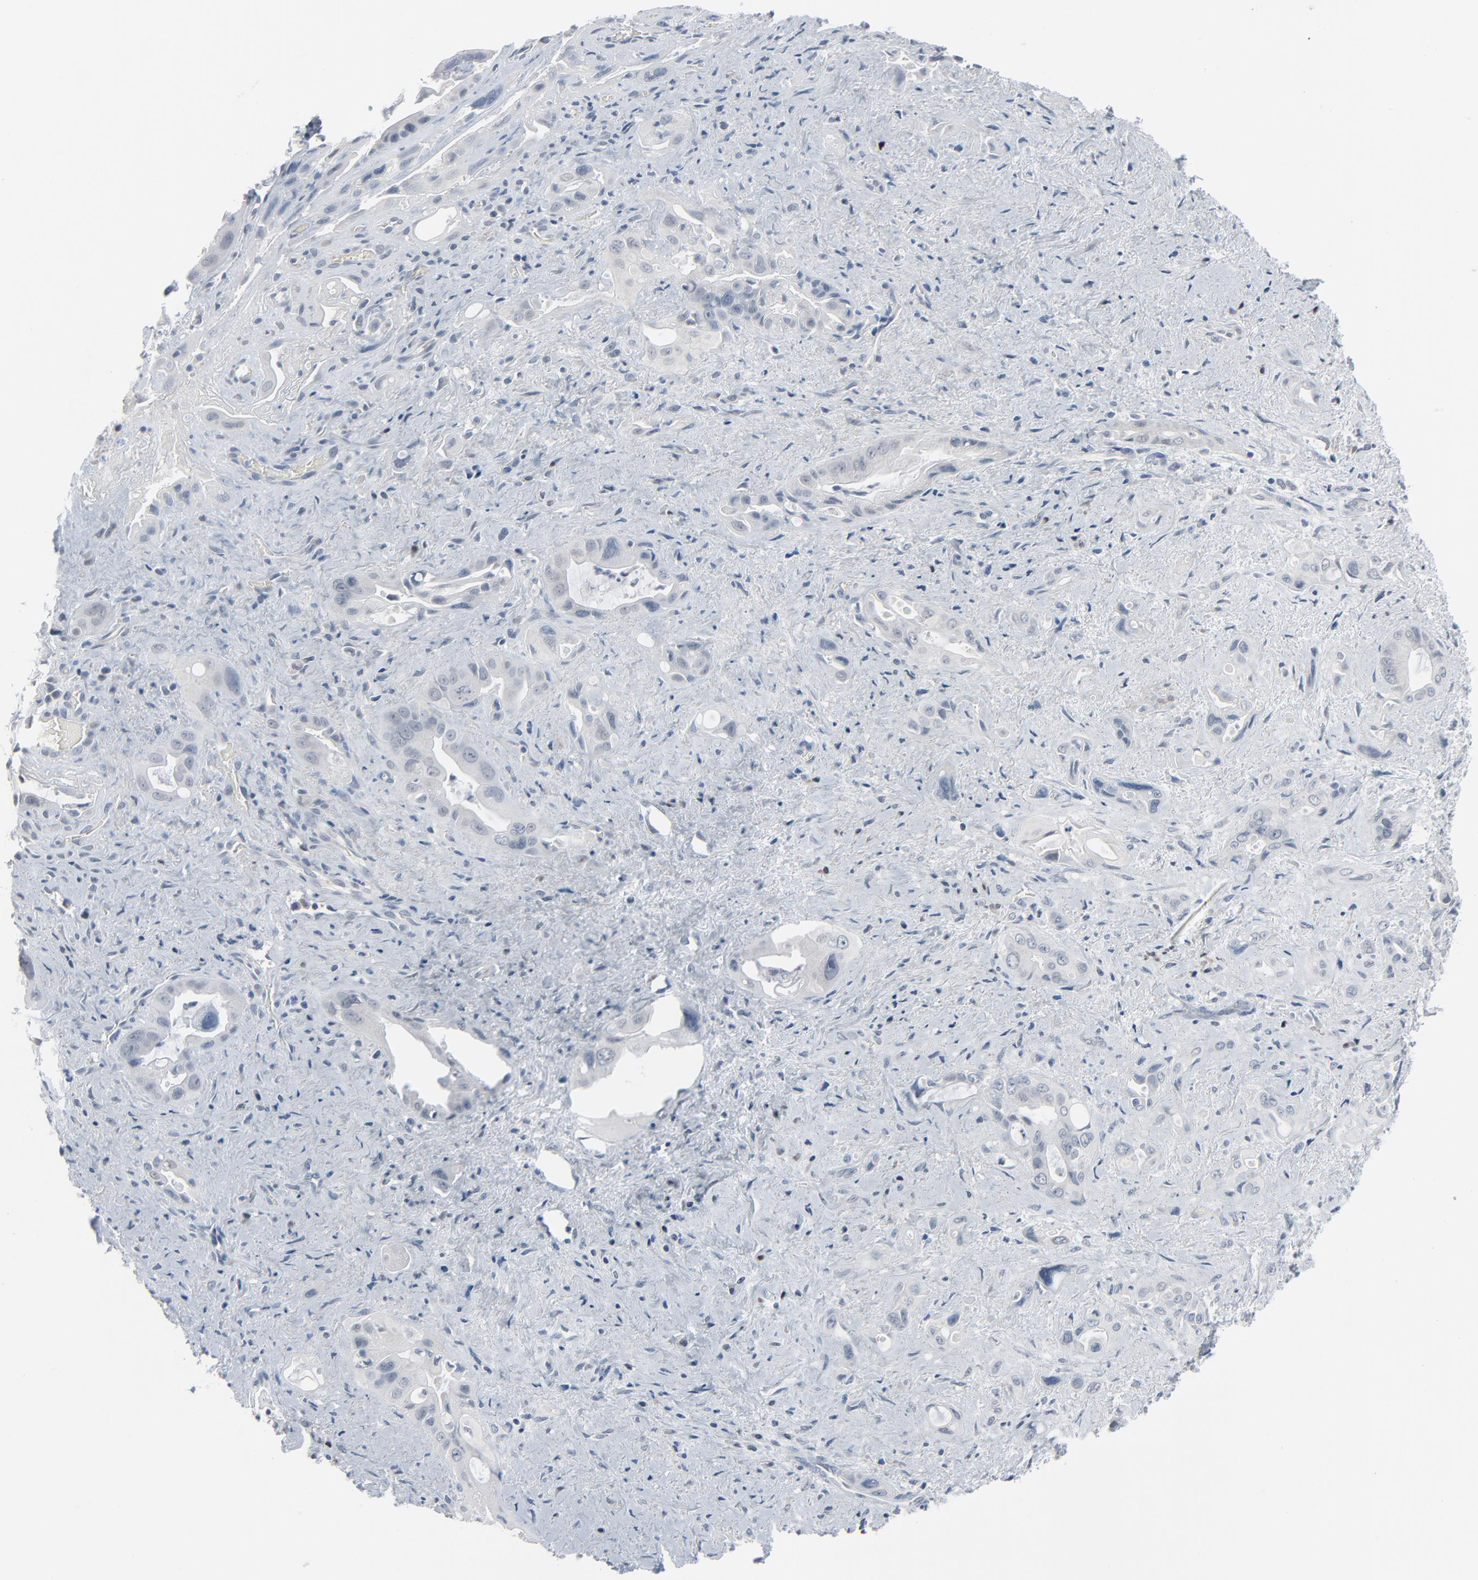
{"staining": {"intensity": "negative", "quantity": "none", "location": "none"}, "tissue": "pancreatic cancer", "cell_type": "Tumor cells", "image_type": "cancer", "snomed": [{"axis": "morphology", "description": "Adenocarcinoma, NOS"}, {"axis": "topography", "description": "Pancreas"}], "caption": "This is an immunohistochemistry (IHC) micrograph of human pancreatic cancer. There is no expression in tumor cells.", "gene": "SAGE1", "patient": {"sex": "male", "age": 77}}